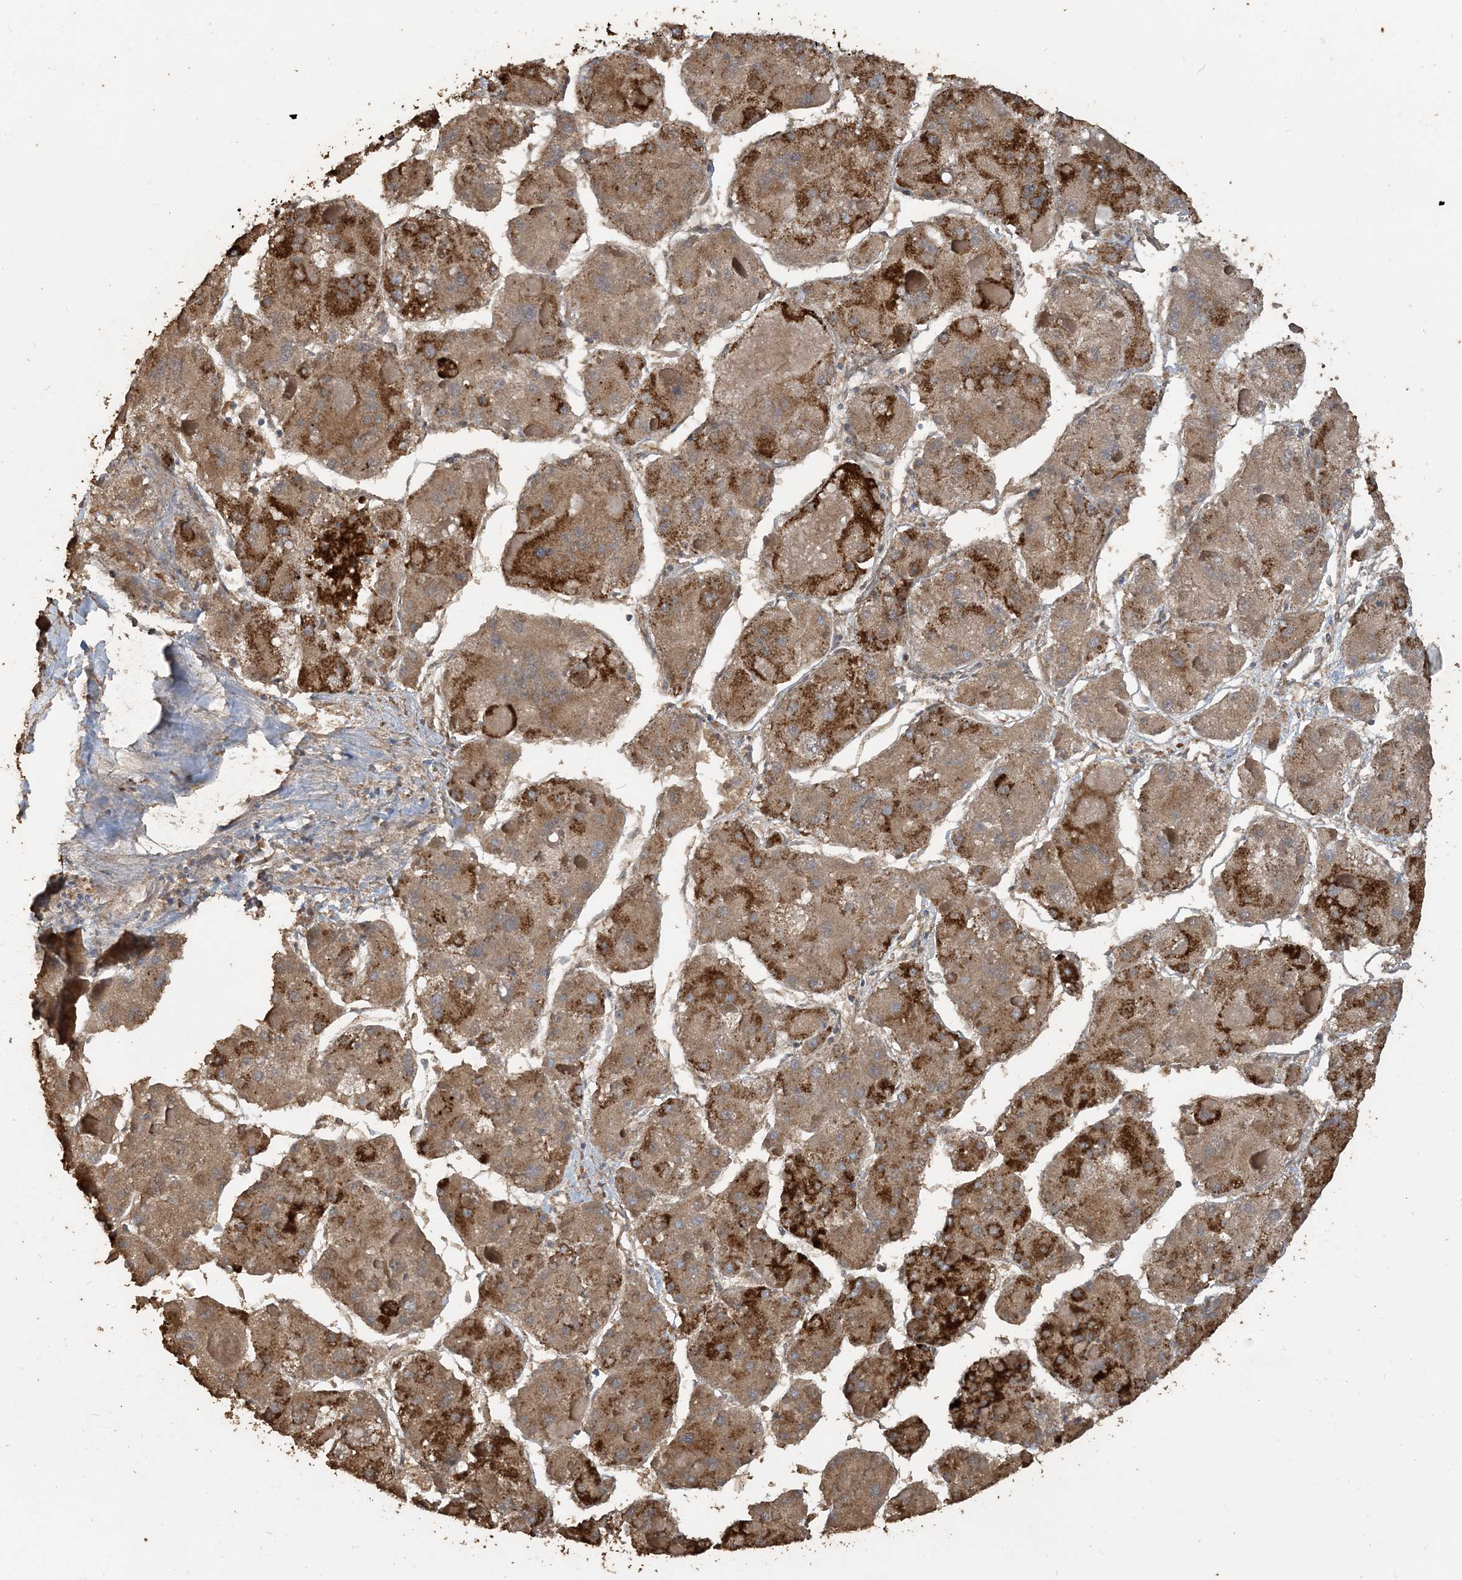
{"staining": {"intensity": "strong", "quantity": "25%-75%", "location": "cytoplasmic/membranous"}, "tissue": "liver cancer", "cell_type": "Tumor cells", "image_type": "cancer", "snomed": [{"axis": "morphology", "description": "Carcinoma, Hepatocellular, NOS"}, {"axis": "topography", "description": "Liver"}], "caption": "A high-resolution image shows immunohistochemistry staining of hepatocellular carcinoma (liver), which demonstrates strong cytoplasmic/membranous staining in about 25%-75% of tumor cells.", "gene": "SFMBT2", "patient": {"sex": "female", "age": 73}}